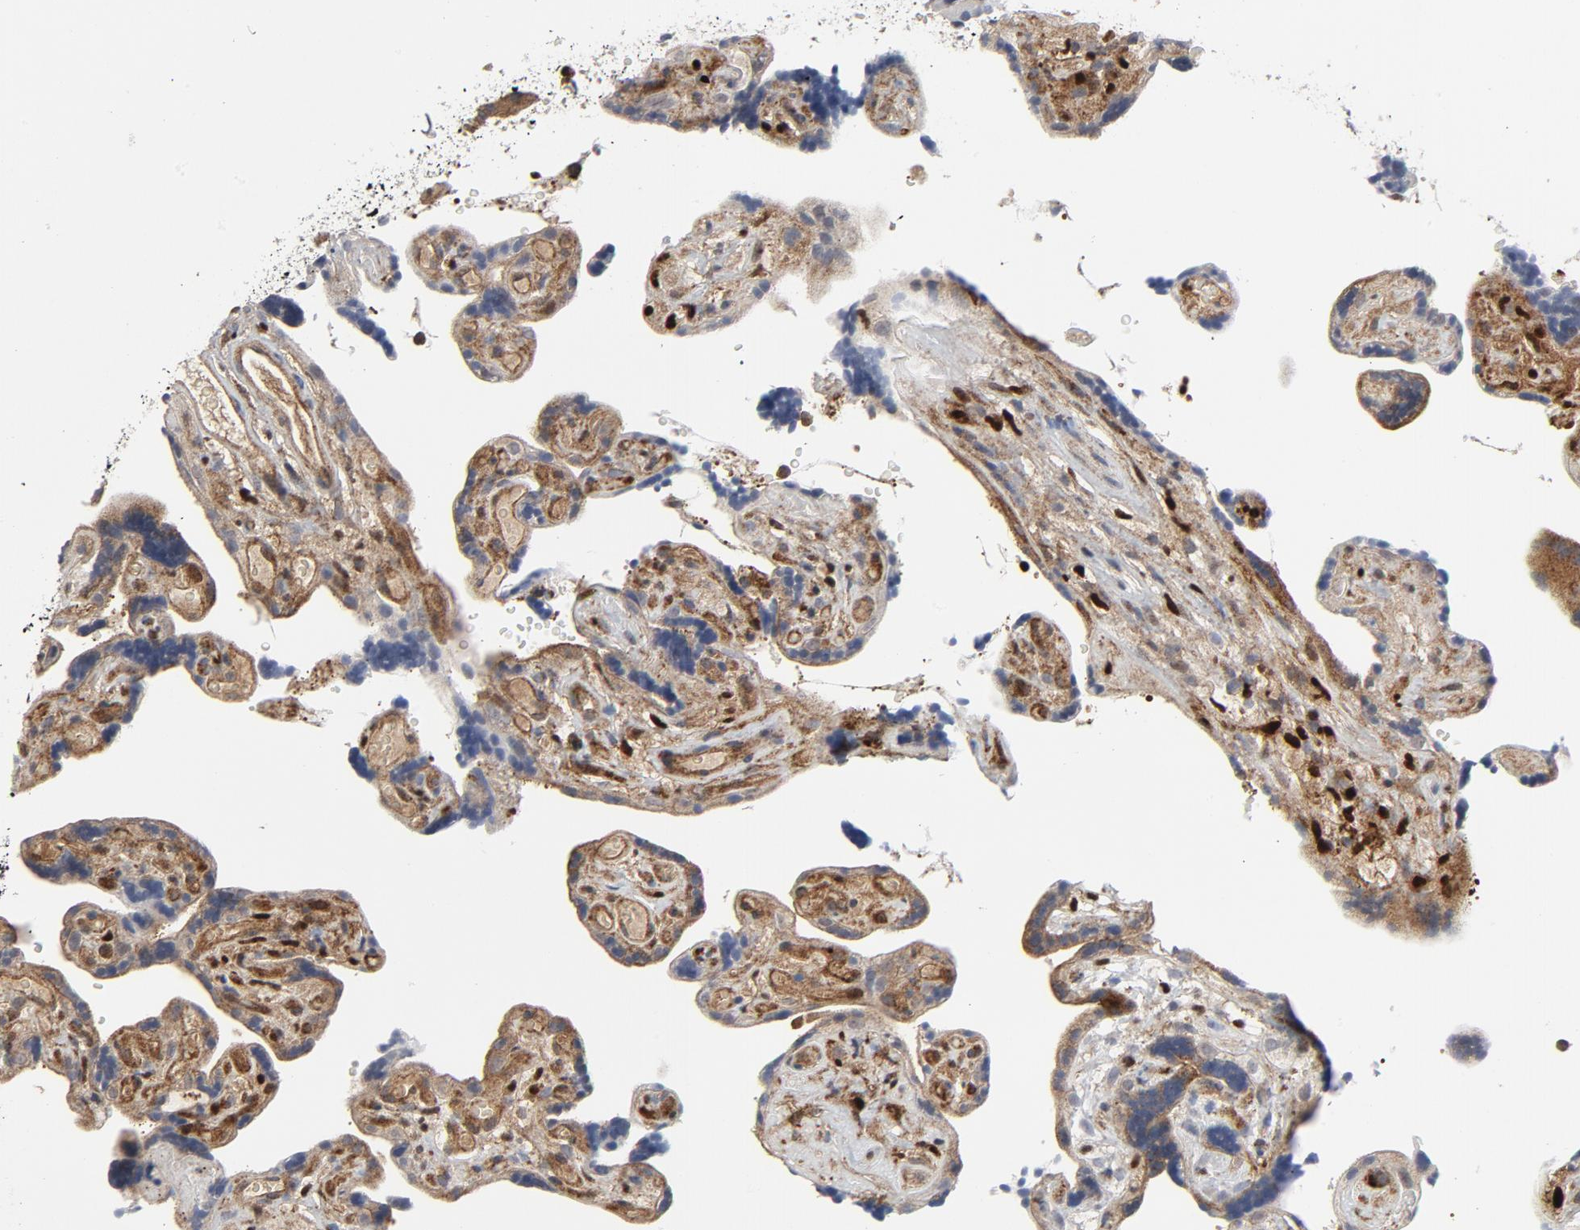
{"staining": {"intensity": "strong", "quantity": ">75%", "location": "cytoplasmic/membranous,nuclear"}, "tissue": "placenta", "cell_type": "Decidual cells", "image_type": "normal", "snomed": [{"axis": "morphology", "description": "Normal tissue, NOS"}, {"axis": "topography", "description": "Placenta"}], "caption": "Protein staining displays strong cytoplasmic/membranous,nuclear expression in approximately >75% of decidual cells in normal placenta. Ihc stains the protein of interest in brown and the nuclei are stained blue.", "gene": "YES1", "patient": {"sex": "female", "age": 30}}